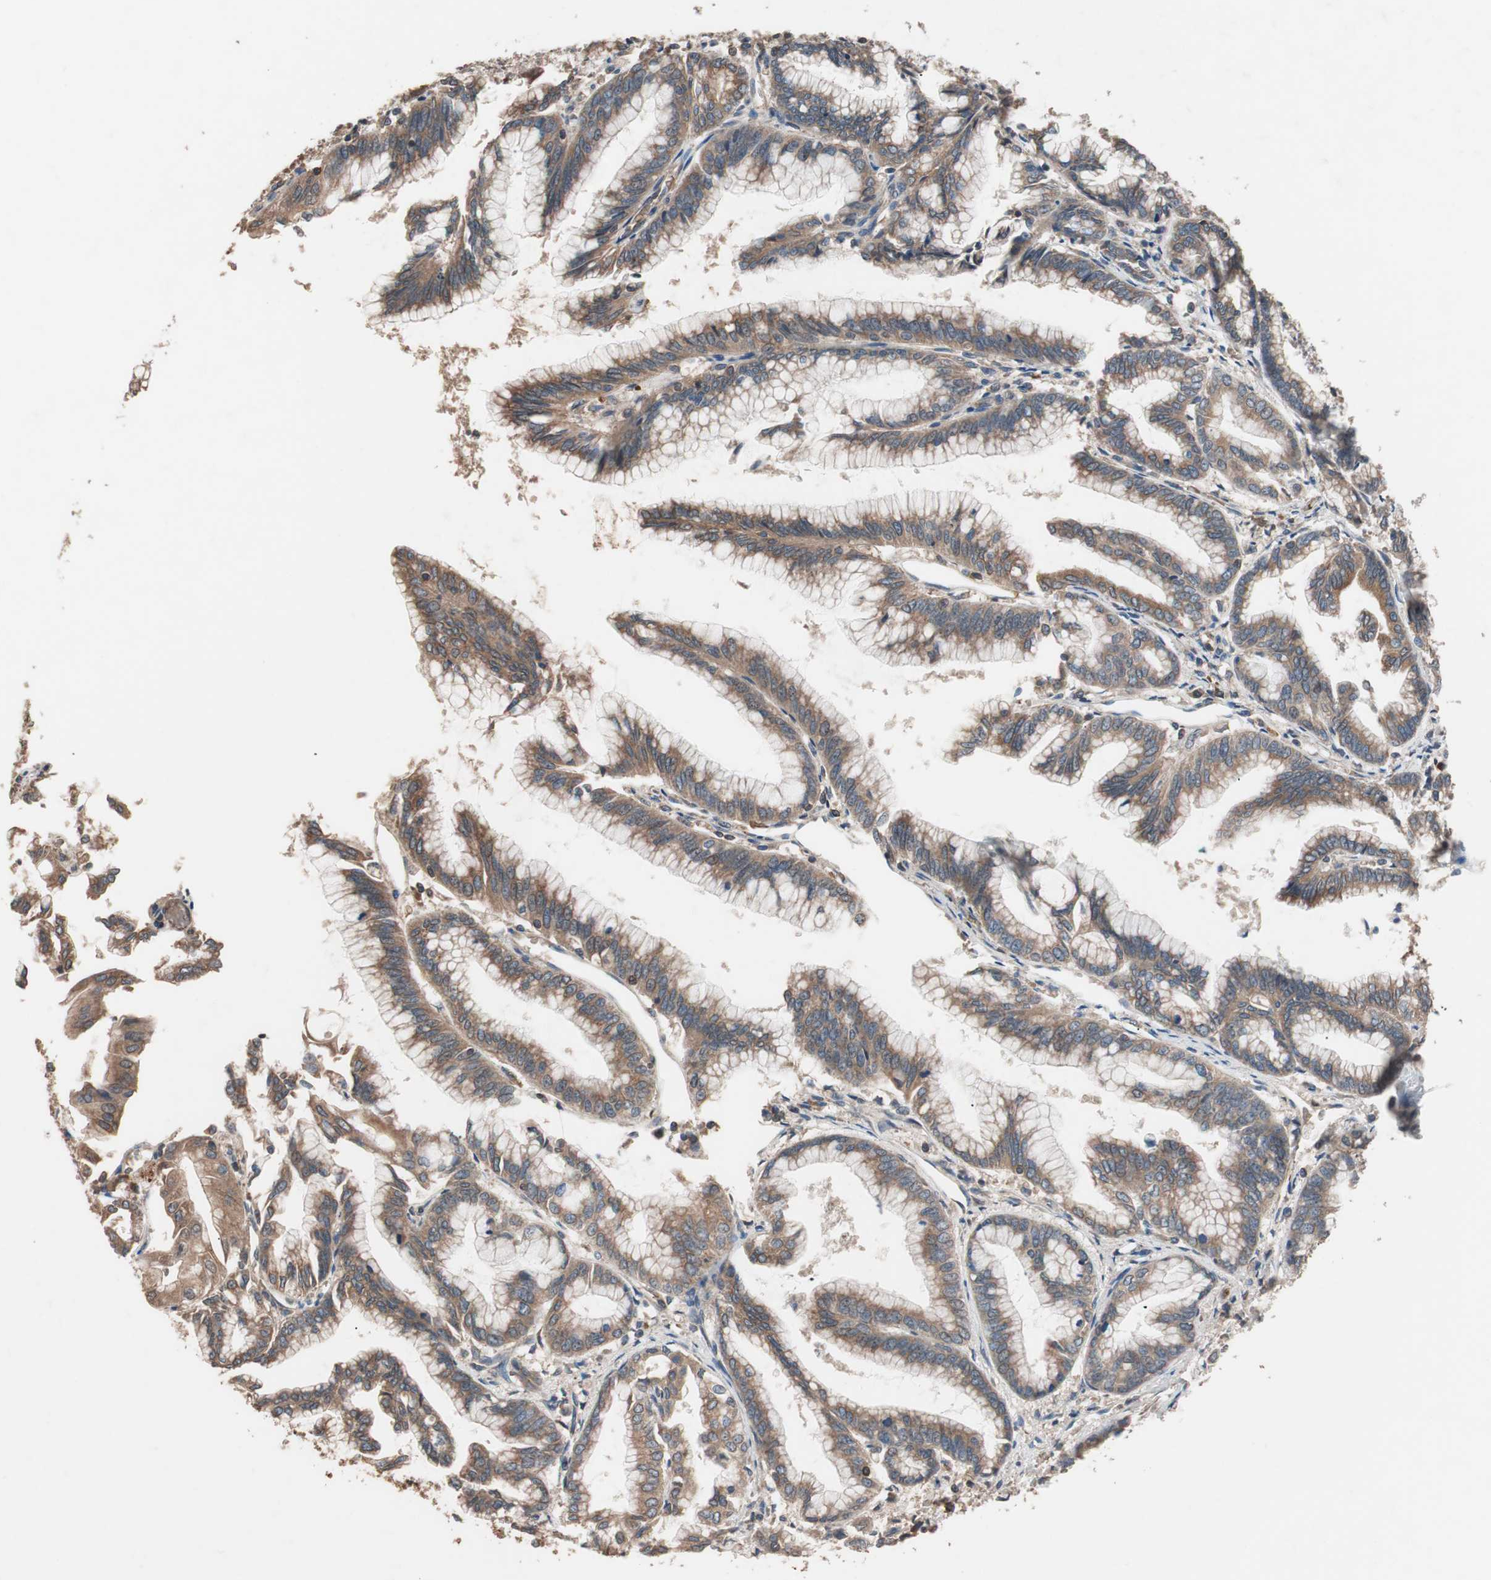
{"staining": {"intensity": "moderate", "quantity": ">75%", "location": "cytoplasmic/membranous"}, "tissue": "pancreatic cancer", "cell_type": "Tumor cells", "image_type": "cancer", "snomed": [{"axis": "morphology", "description": "Adenocarcinoma, NOS"}, {"axis": "topography", "description": "Pancreas"}], "caption": "High-magnification brightfield microscopy of pancreatic adenocarcinoma stained with DAB (3,3'-diaminobenzidine) (brown) and counterstained with hematoxylin (blue). tumor cells exhibit moderate cytoplasmic/membranous positivity is appreciated in about>75% of cells.", "gene": "GLYCTK", "patient": {"sex": "female", "age": 64}}